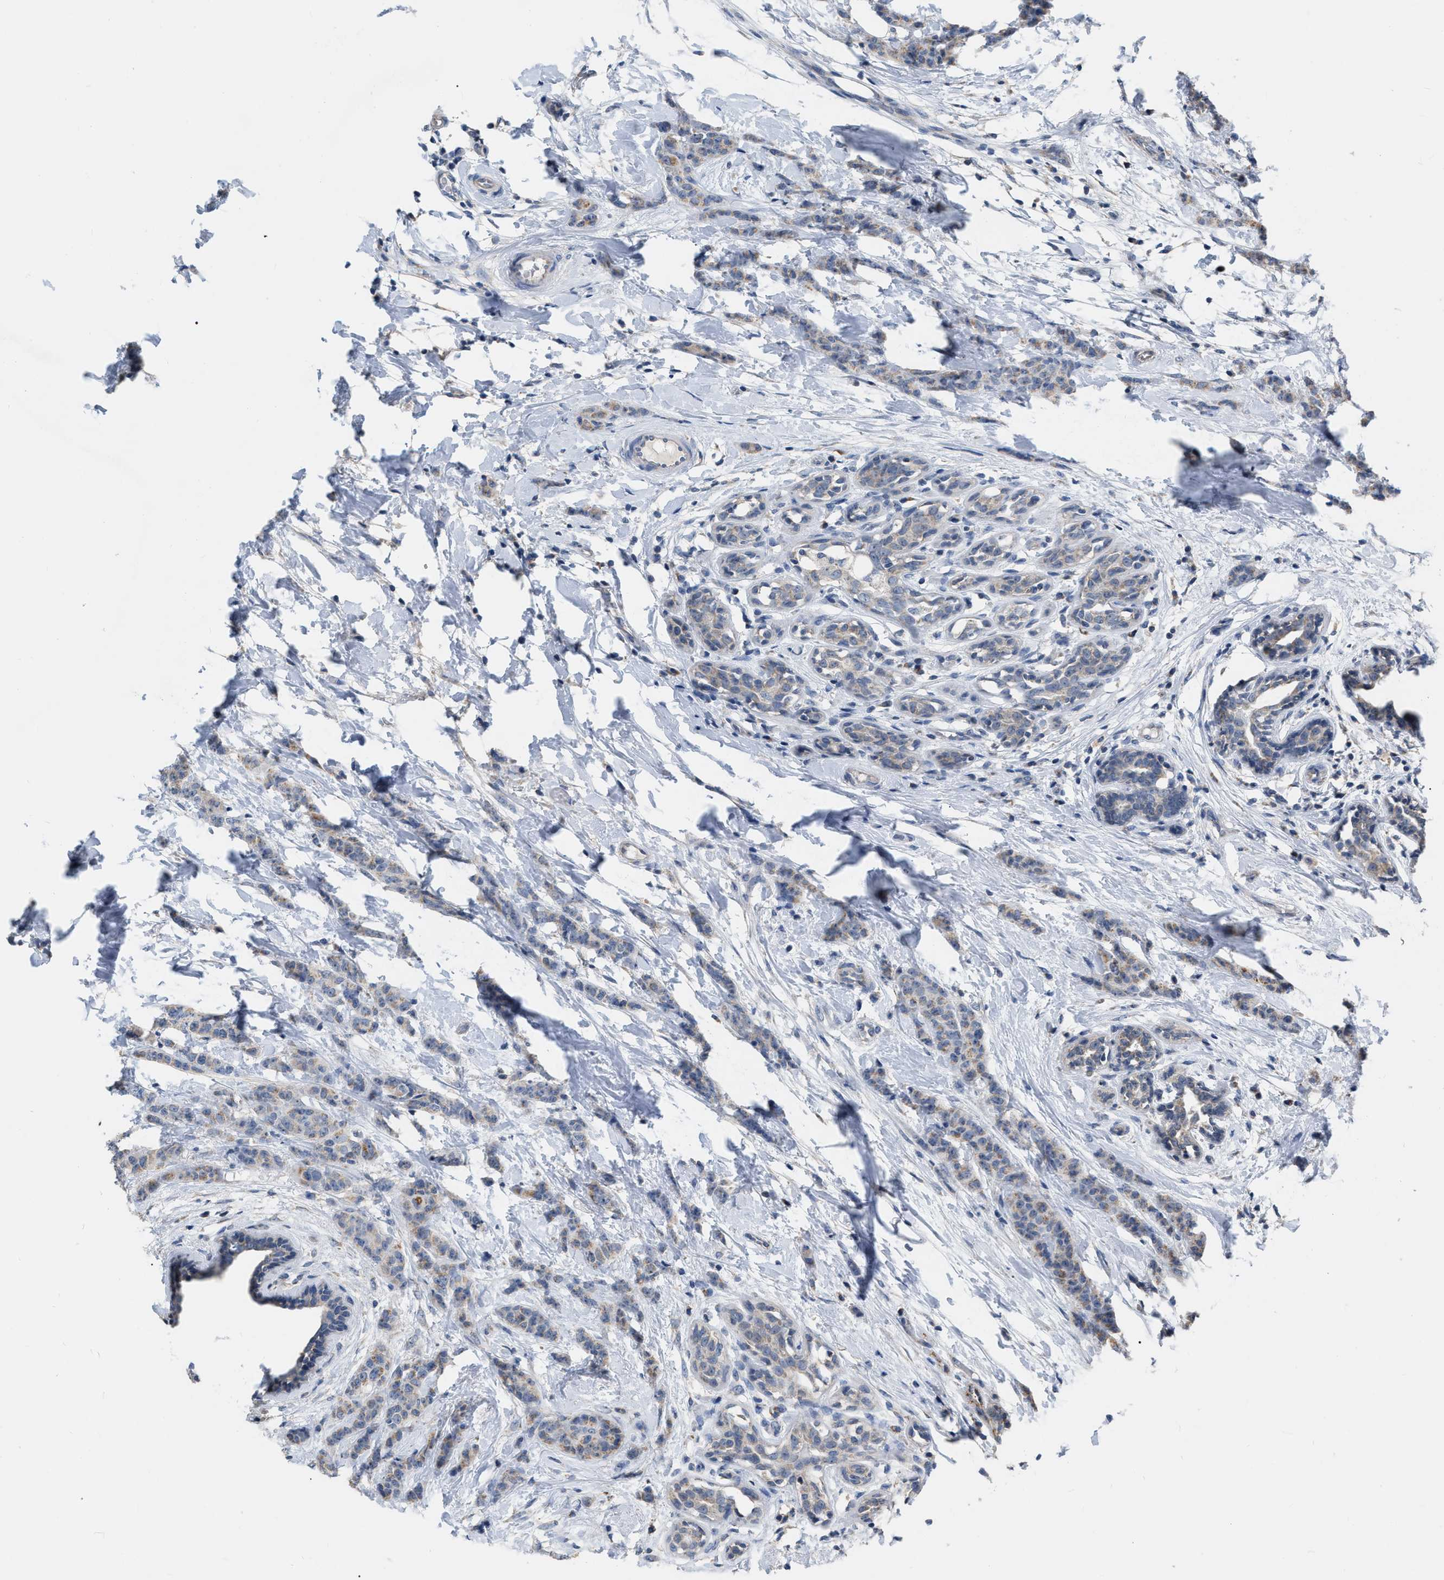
{"staining": {"intensity": "weak", "quantity": "25%-75%", "location": "cytoplasmic/membranous"}, "tissue": "breast cancer", "cell_type": "Tumor cells", "image_type": "cancer", "snomed": [{"axis": "morphology", "description": "Normal tissue, NOS"}, {"axis": "morphology", "description": "Duct carcinoma"}, {"axis": "topography", "description": "Breast"}], "caption": "Breast infiltrating ductal carcinoma stained with immunohistochemistry (IHC) exhibits weak cytoplasmic/membranous expression in about 25%-75% of tumor cells.", "gene": "DDX56", "patient": {"sex": "female", "age": 40}}